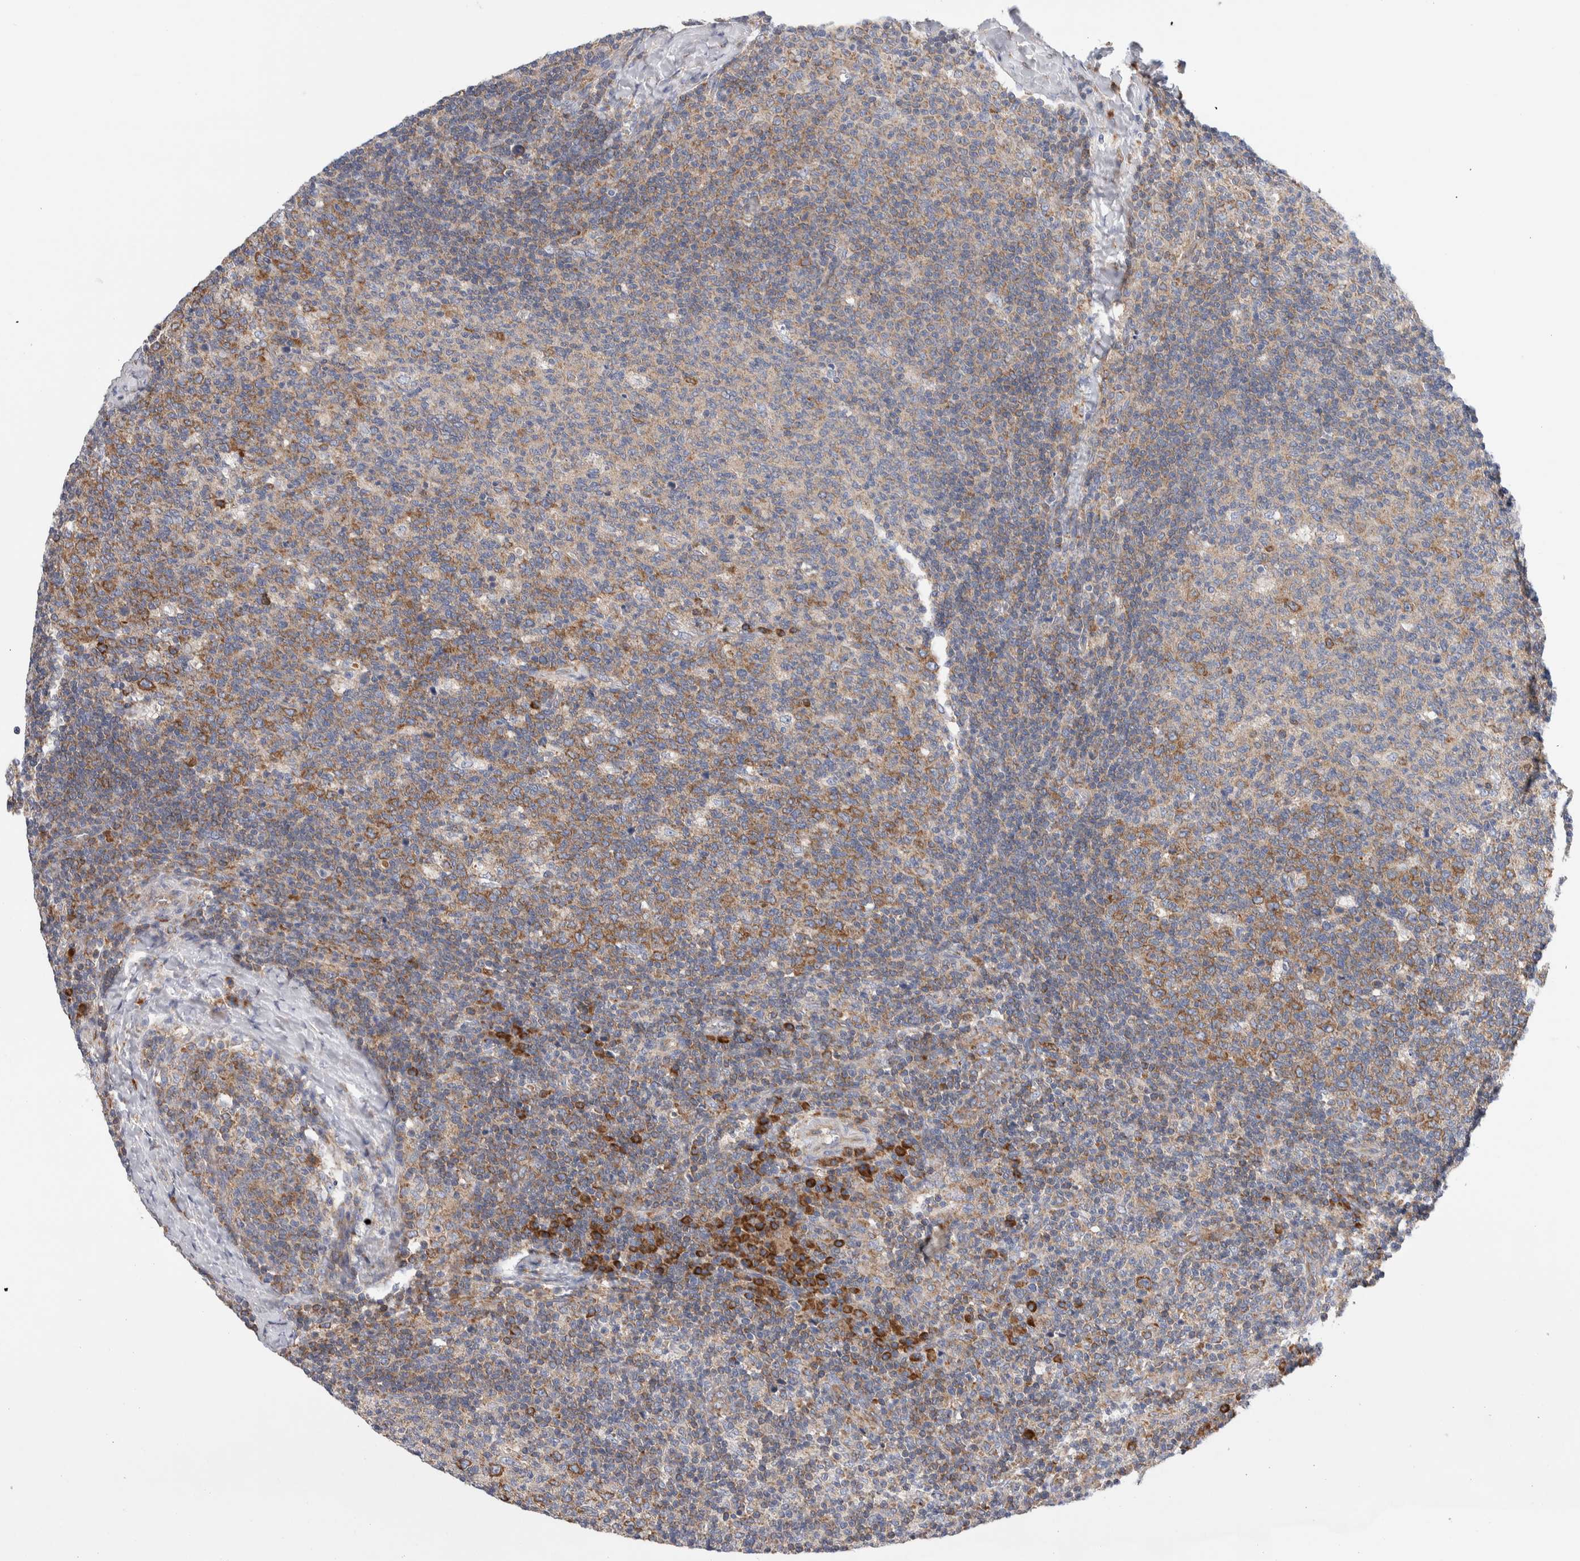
{"staining": {"intensity": "moderate", "quantity": "25%-75%", "location": "cytoplasmic/membranous"}, "tissue": "lymph node", "cell_type": "Germinal center cells", "image_type": "normal", "snomed": [{"axis": "morphology", "description": "Normal tissue, NOS"}, {"axis": "morphology", "description": "Inflammation, NOS"}, {"axis": "topography", "description": "Lymph node"}], "caption": "Human lymph node stained with a brown dye exhibits moderate cytoplasmic/membranous positive positivity in about 25%-75% of germinal center cells.", "gene": "RACK1", "patient": {"sex": "male", "age": 55}}